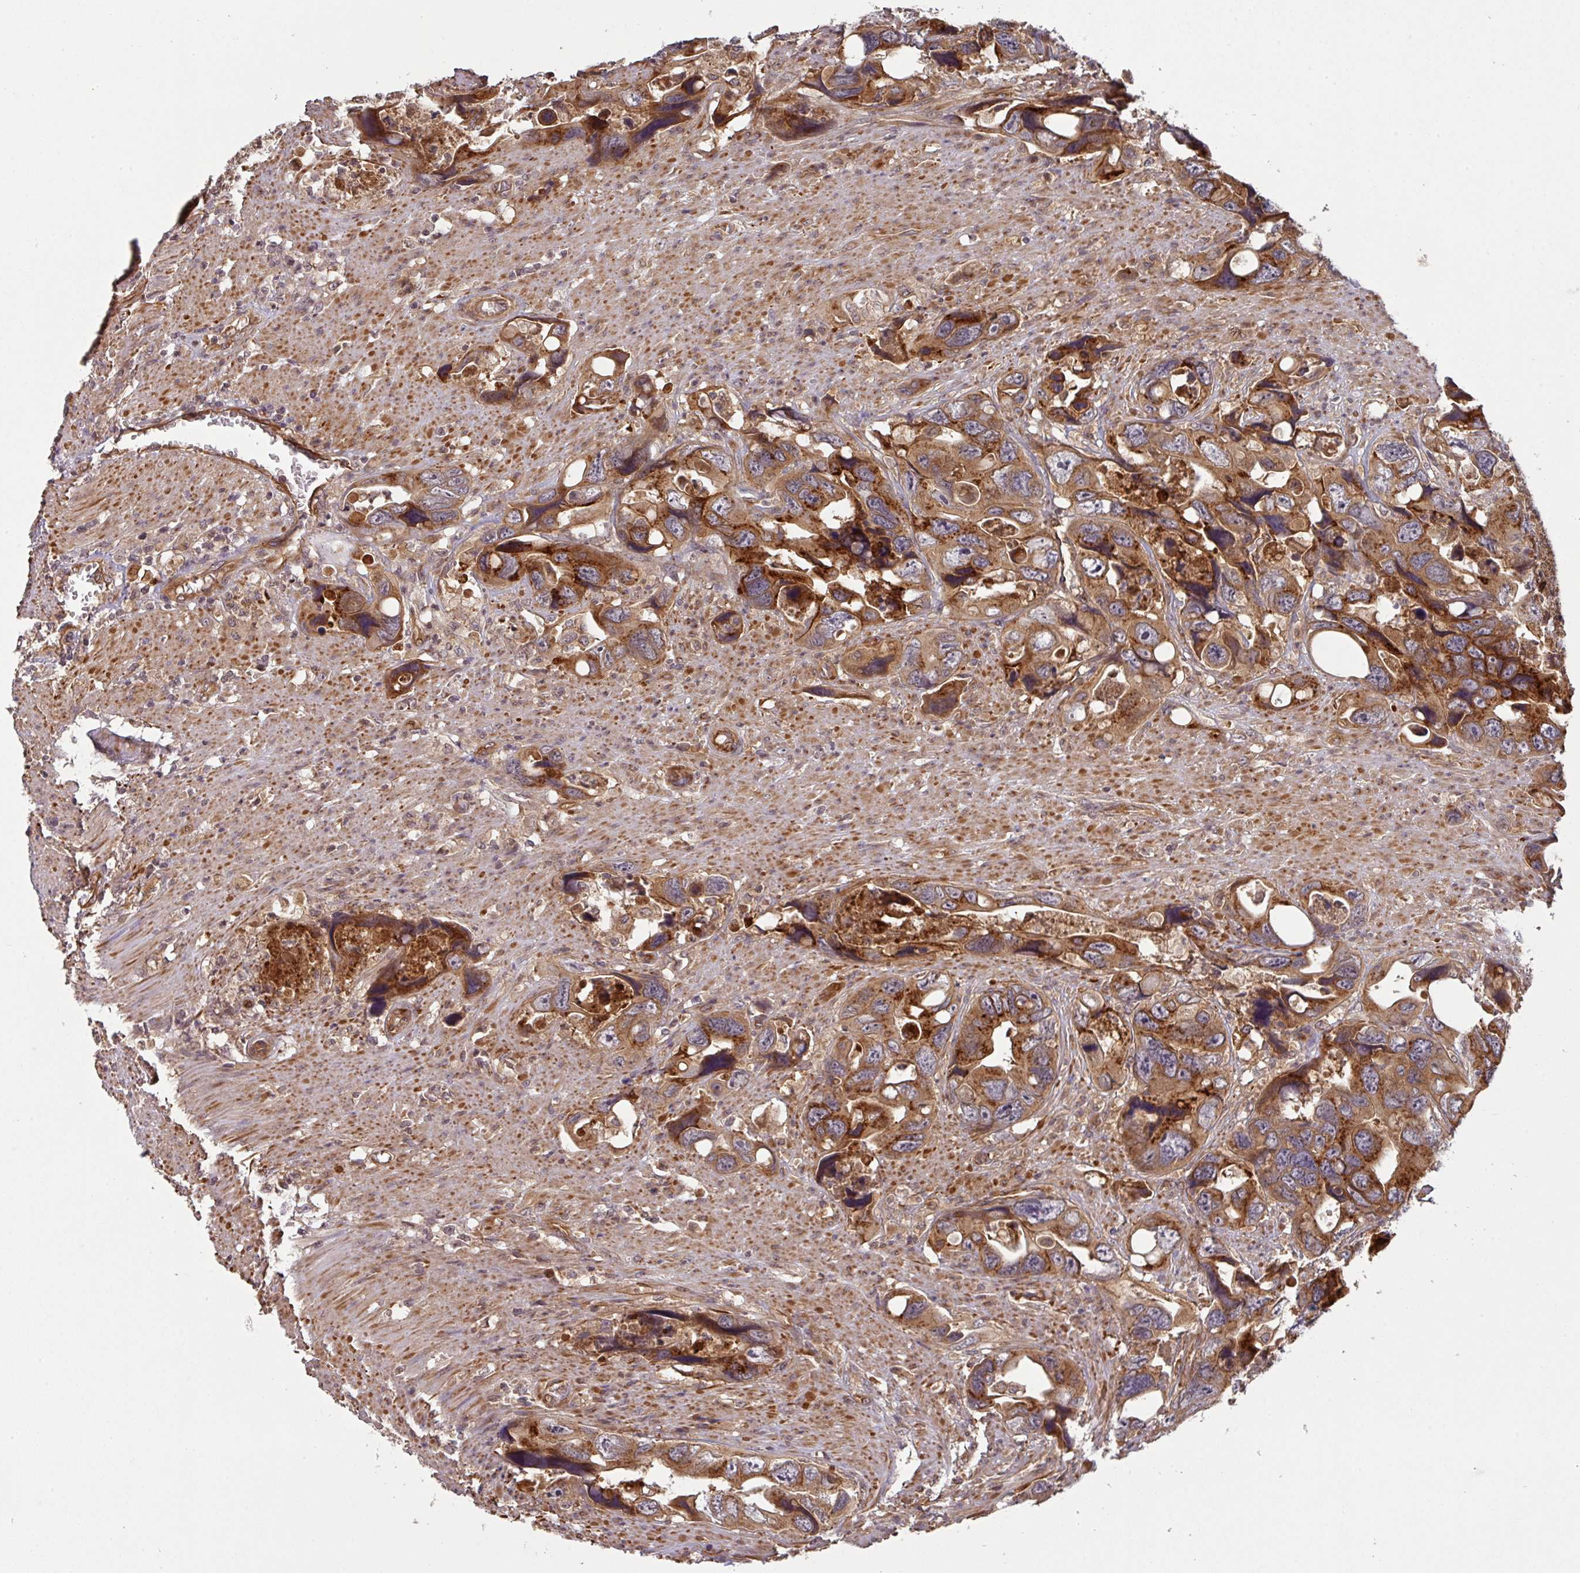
{"staining": {"intensity": "strong", "quantity": ">75%", "location": "cytoplasmic/membranous"}, "tissue": "colorectal cancer", "cell_type": "Tumor cells", "image_type": "cancer", "snomed": [{"axis": "morphology", "description": "Adenocarcinoma, NOS"}, {"axis": "topography", "description": "Rectum"}], "caption": "IHC histopathology image of neoplastic tissue: human colorectal adenocarcinoma stained using IHC demonstrates high levels of strong protein expression localized specifically in the cytoplasmic/membranous of tumor cells, appearing as a cytoplasmic/membranous brown color.", "gene": "CYFIP2", "patient": {"sex": "male", "age": 57}}